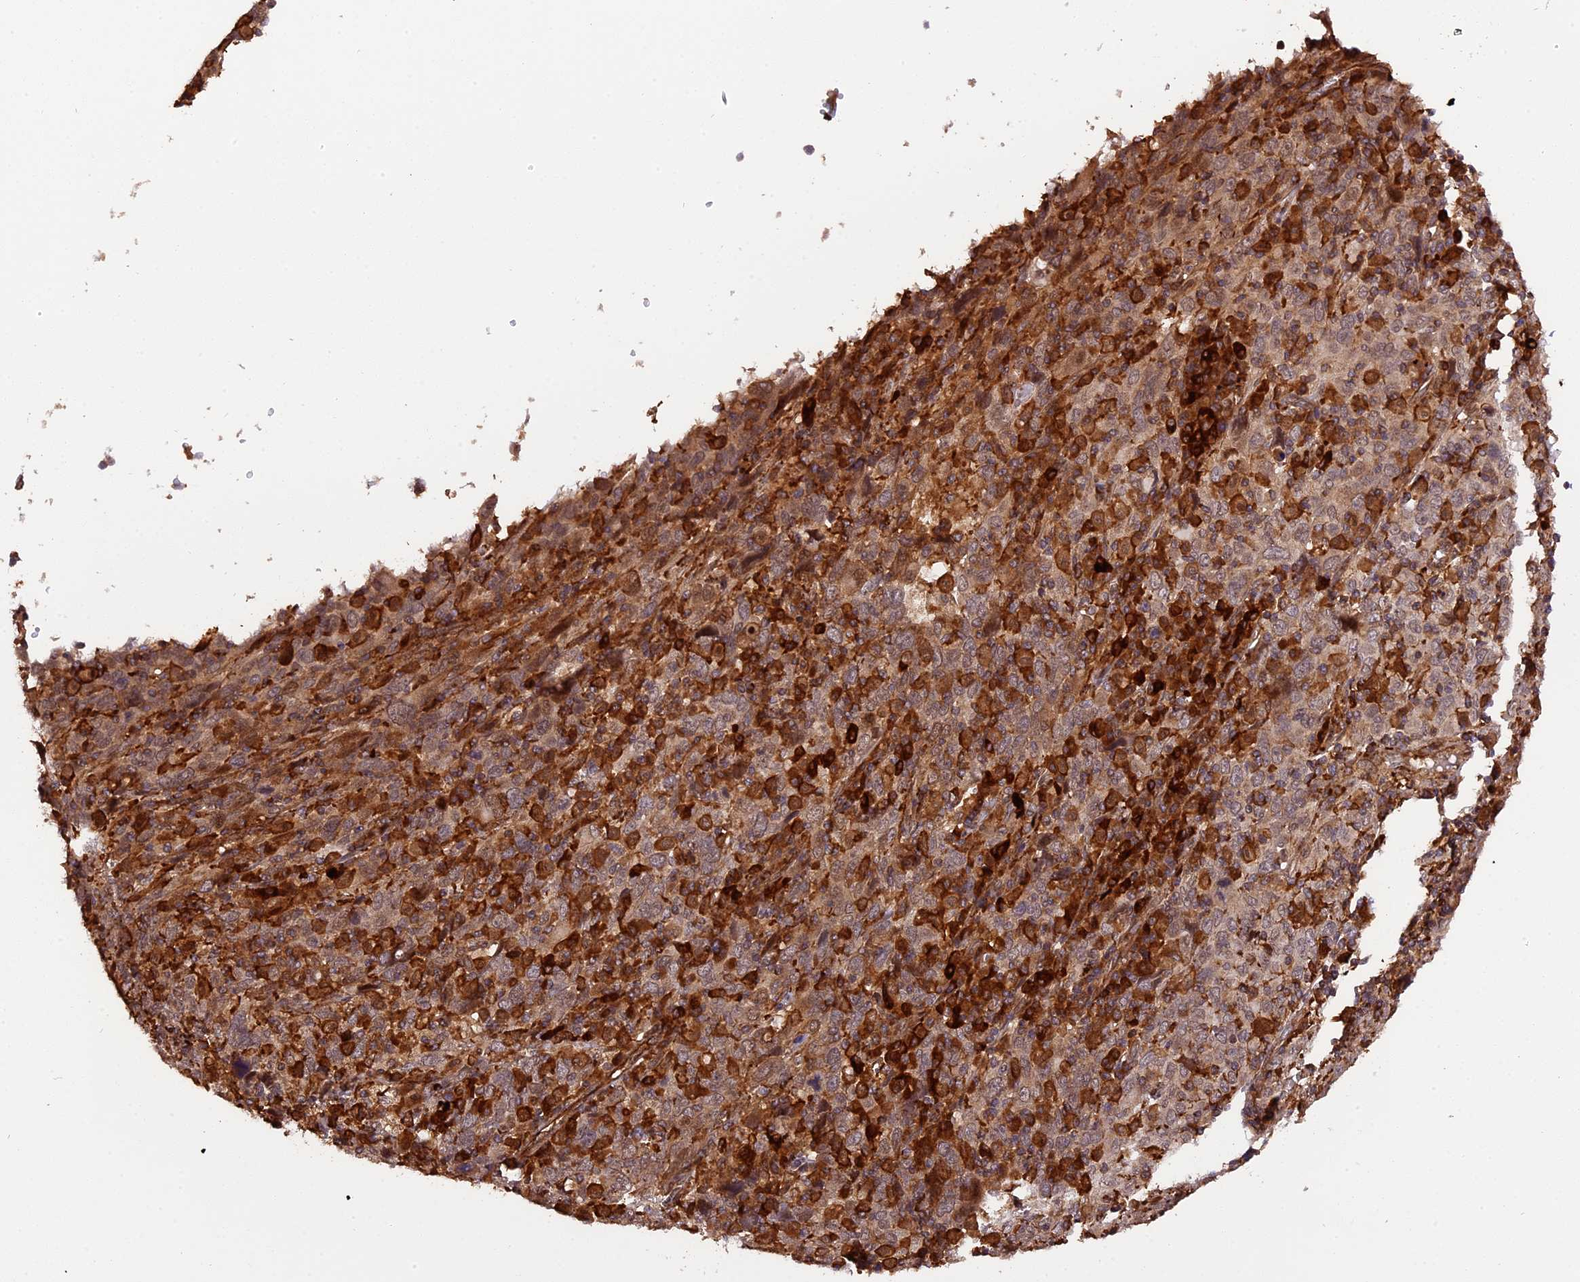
{"staining": {"intensity": "moderate", "quantity": ">75%", "location": "cytoplasmic/membranous"}, "tissue": "cervical cancer", "cell_type": "Tumor cells", "image_type": "cancer", "snomed": [{"axis": "morphology", "description": "Squamous cell carcinoma, NOS"}, {"axis": "topography", "description": "Cervix"}], "caption": "Protein staining exhibits moderate cytoplasmic/membranous positivity in about >75% of tumor cells in squamous cell carcinoma (cervical). The staining is performed using DAB (3,3'-diaminobenzidine) brown chromogen to label protein expression. The nuclei are counter-stained blue using hematoxylin.", "gene": "HERPUD1", "patient": {"sex": "female", "age": 46}}